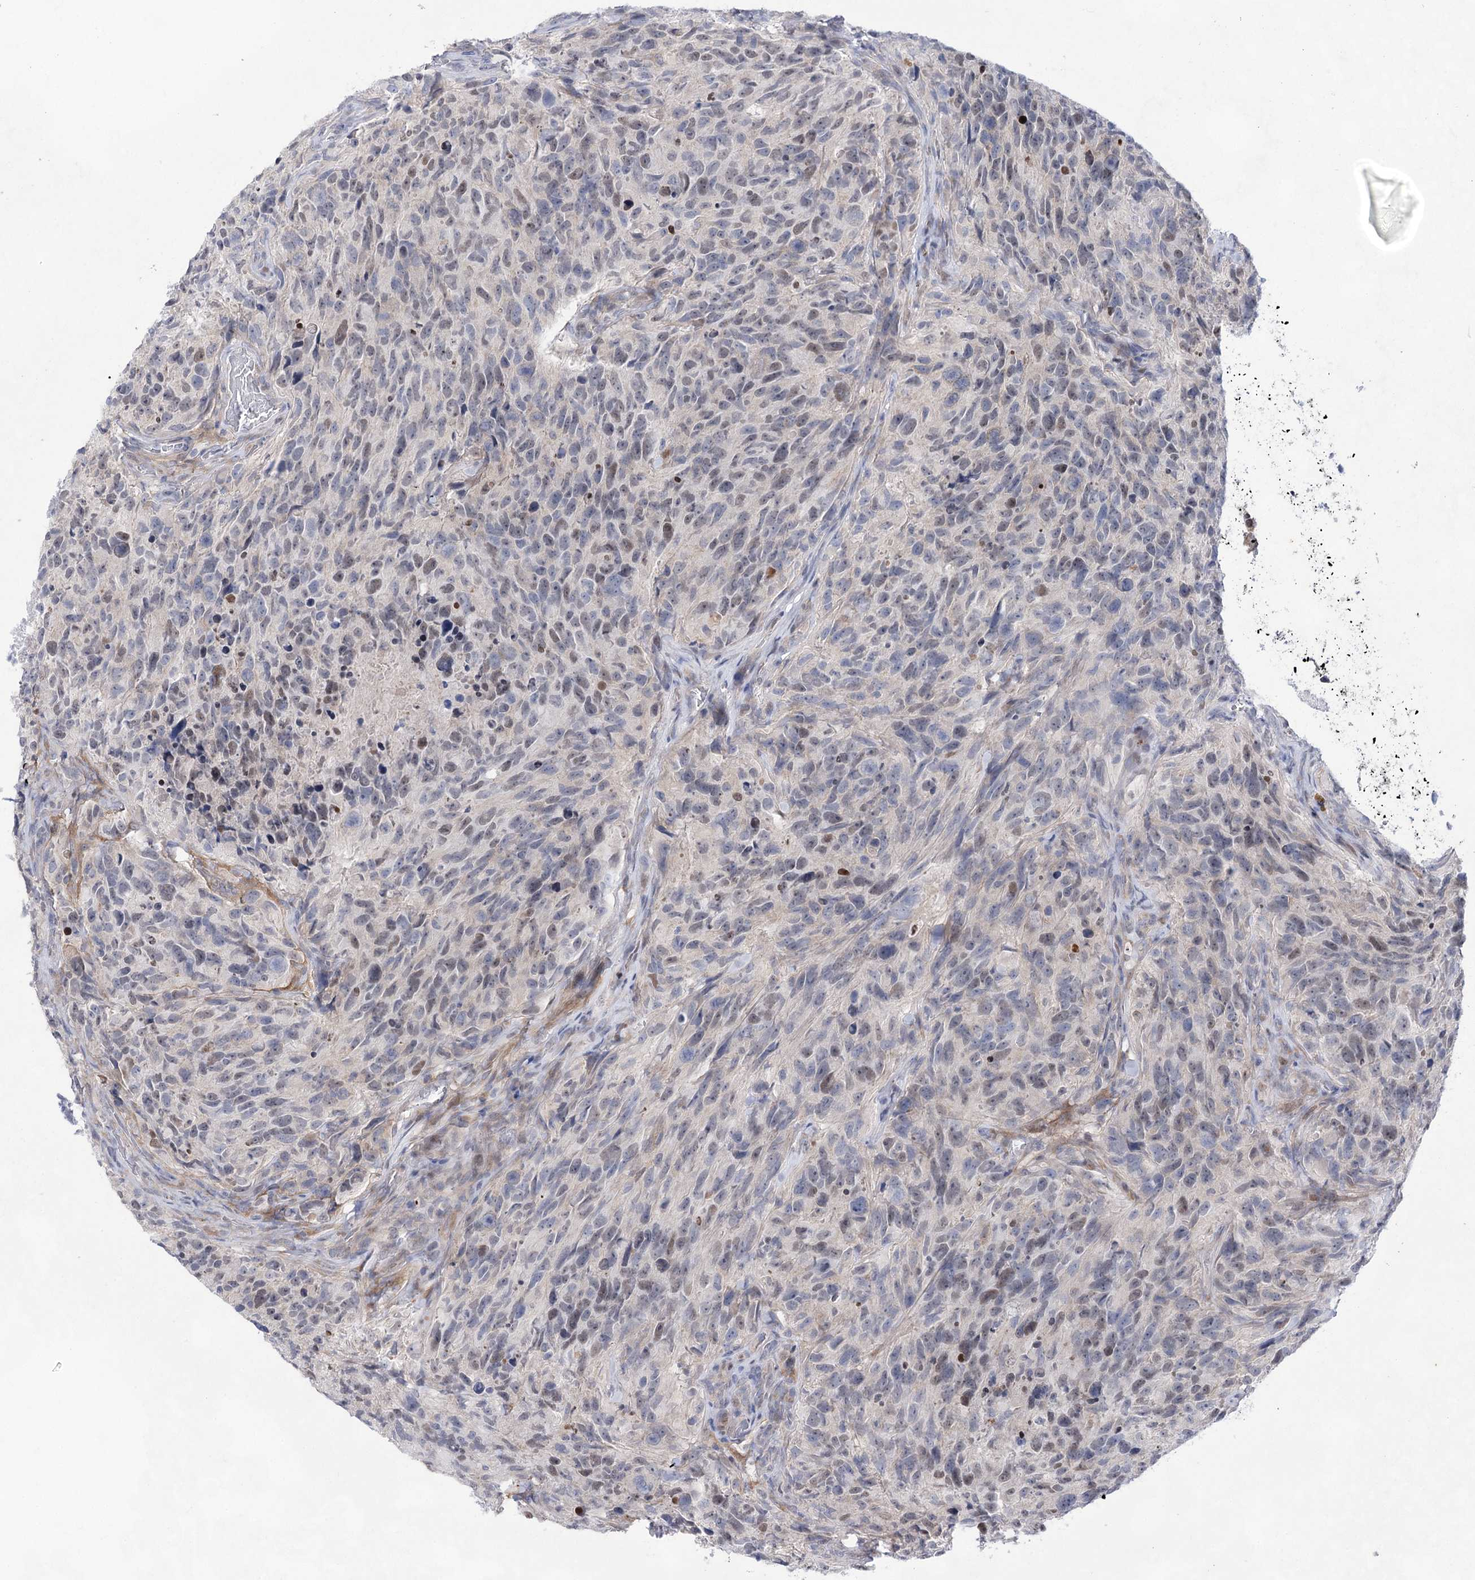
{"staining": {"intensity": "weak", "quantity": "25%-75%", "location": "nuclear"}, "tissue": "glioma", "cell_type": "Tumor cells", "image_type": "cancer", "snomed": [{"axis": "morphology", "description": "Glioma, malignant, High grade"}, {"axis": "topography", "description": "Brain"}], "caption": "A photomicrograph of glioma stained for a protein exhibits weak nuclear brown staining in tumor cells.", "gene": "UGDH", "patient": {"sex": "male", "age": 69}}